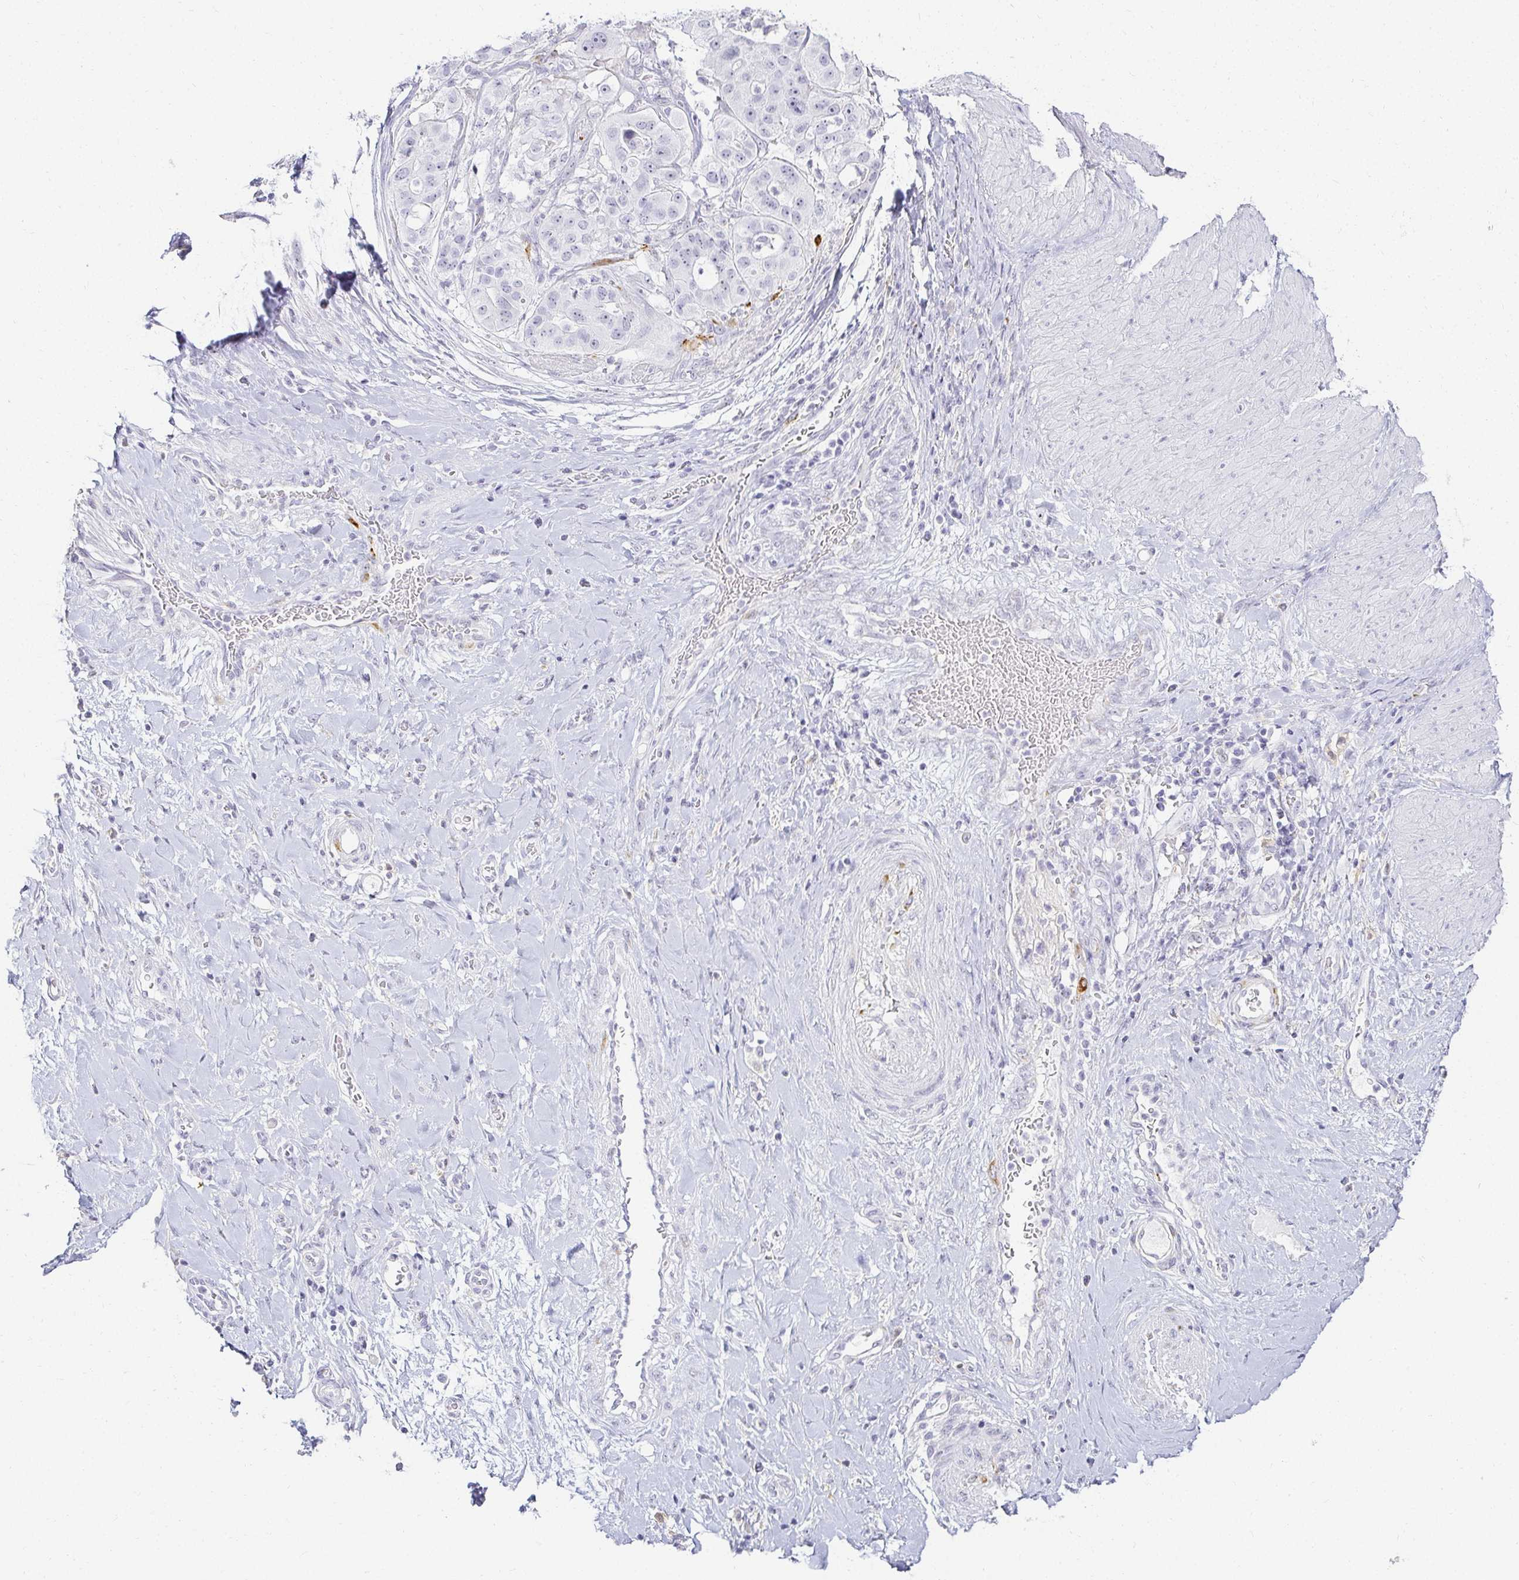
{"staining": {"intensity": "negative", "quantity": "none", "location": "none"}, "tissue": "stomach cancer", "cell_type": "Tumor cells", "image_type": "cancer", "snomed": [{"axis": "morphology", "description": "Adenocarcinoma, NOS"}, {"axis": "topography", "description": "Stomach"}], "caption": "Immunohistochemistry image of adenocarcinoma (stomach) stained for a protein (brown), which reveals no expression in tumor cells.", "gene": "ACAN", "patient": {"sex": "male", "age": 48}}